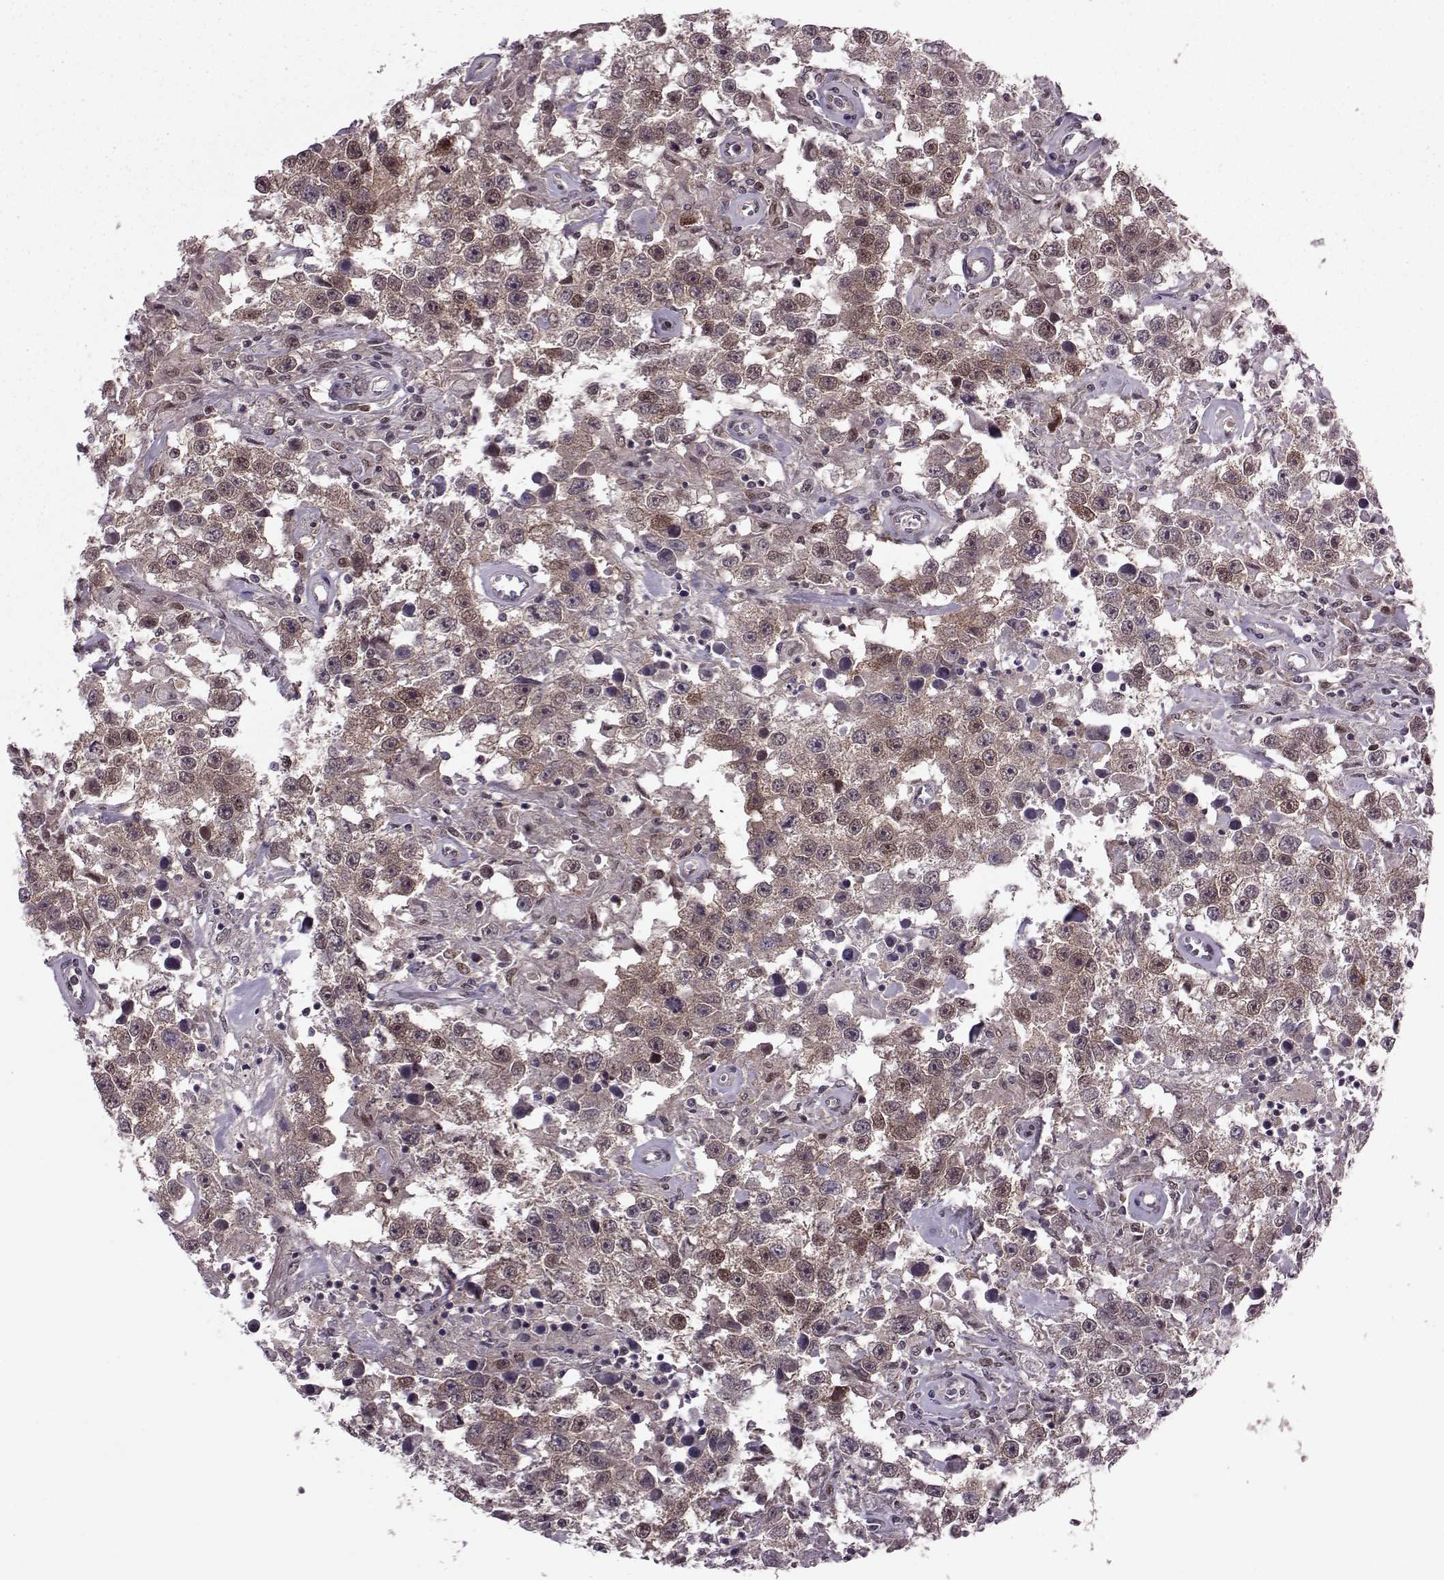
{"staining": {"intensity": "weak", "quantity": "25%-75%", "location": "cytoplasmic/membranous"}, "tissue": "testis cancer", "cell_type": "Tumor cells", "image_type": "cancer", "snomed": [{"axis": "morphology", "description": "Seminoma, NOS"}, {"axis": "topography", "description": "Testis"}], "caption": "Testis cancer tissue reveals weak cytoplasmic/membranous positivity in approximately 25%-75% of tumor cells", "gene": "CDK4", "patient": {"sex": "male", "age": 43}}